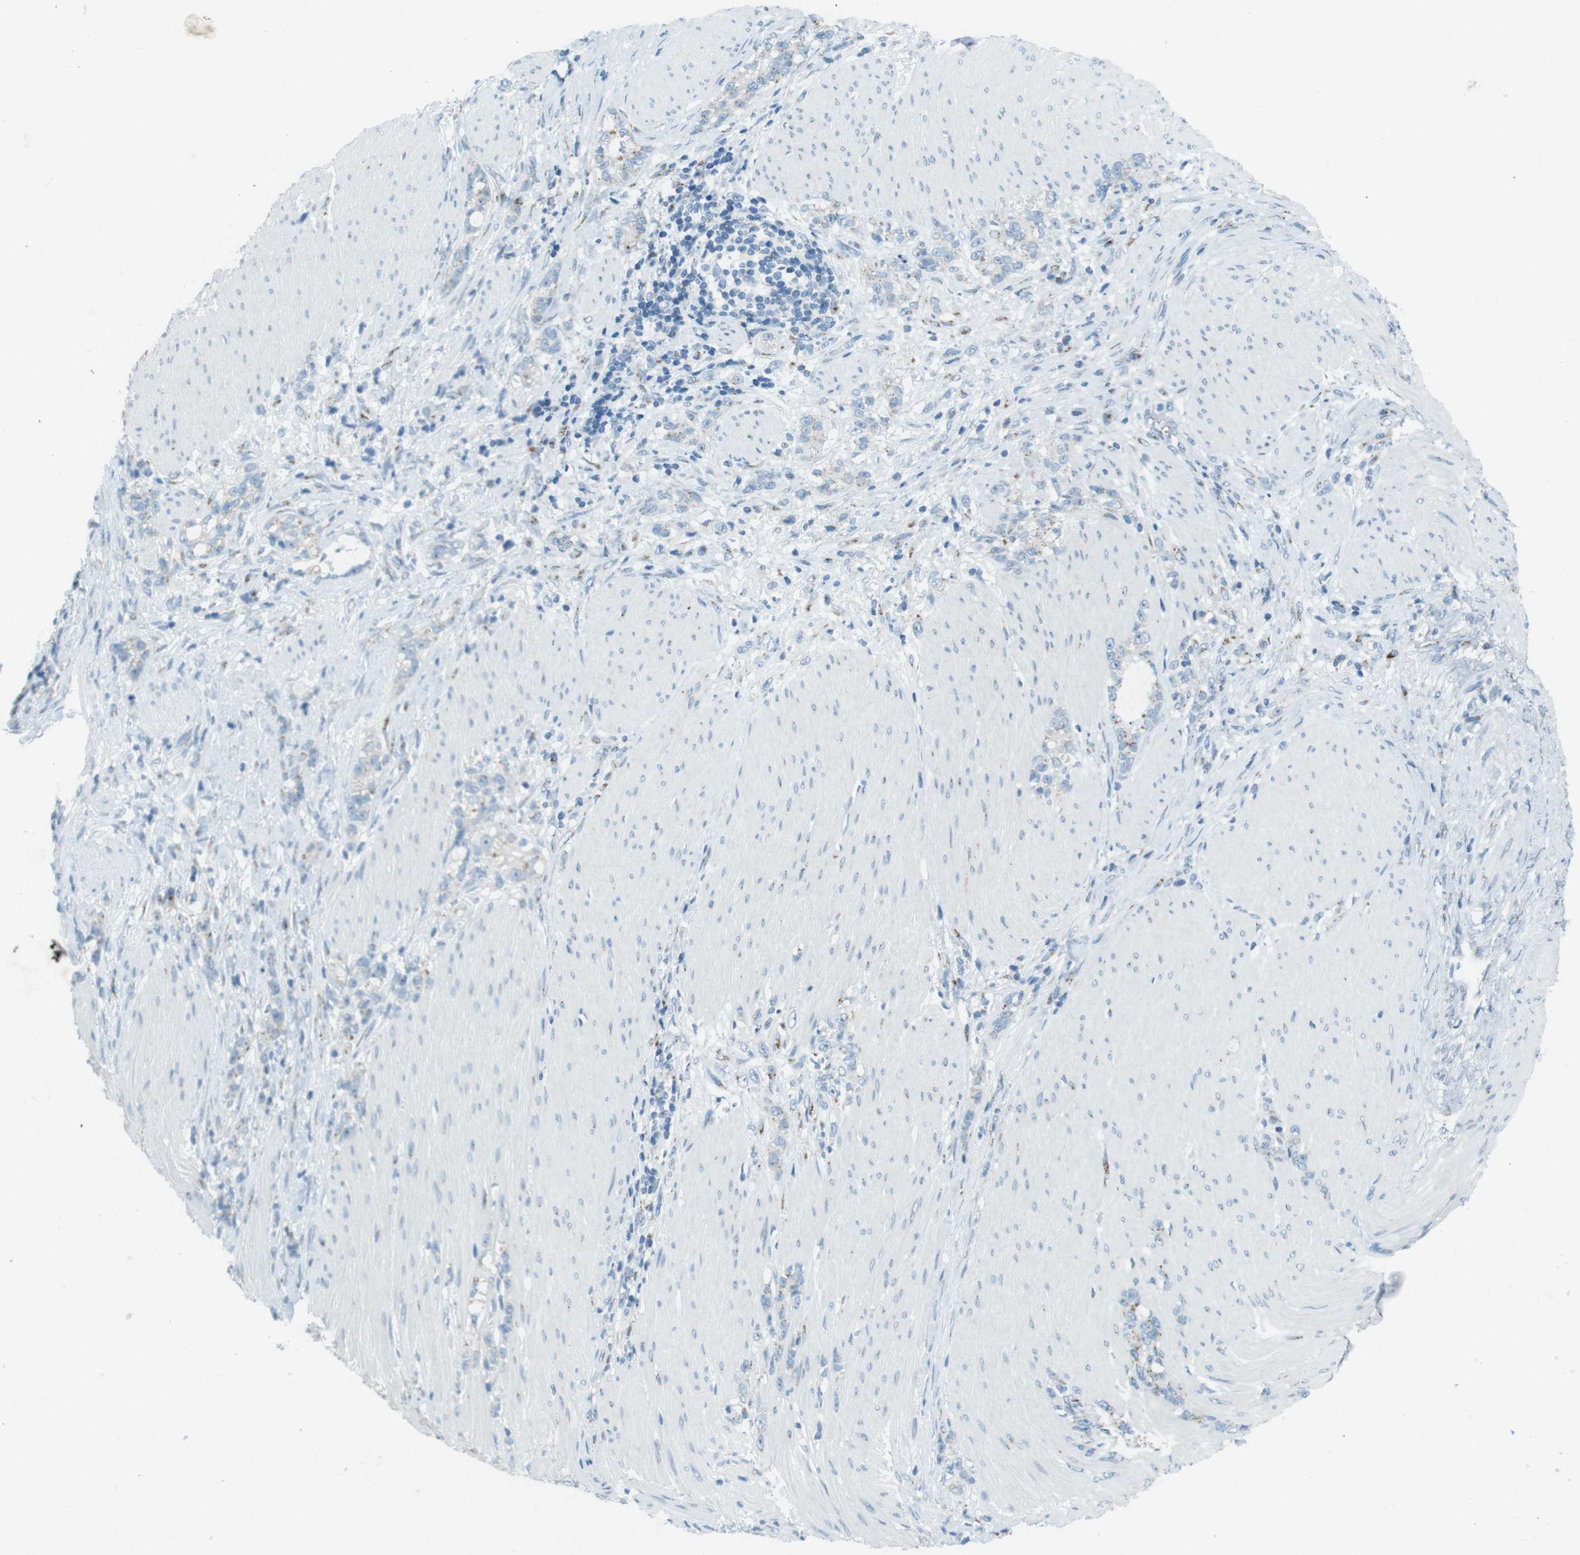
{"staining": {"intensity": "moderate", "quantity": "<25%", "location": "cytoplasmic/membranous"}, "tissue": "stomach cancer", "cell_type": "Tumor cells", "image_type": "cancer", "snomed": [{"axis": "morphology", "description": "Adenocarcinoma, NOS"}, {"axis": "topography", "description": "Stomach, lower"}], "caption": "DAB (3,3'-diaminobenzidine) immunohistochemical staining of stomach cancer (adenocarcinoma) shows moderate cytoplasmic/membranous protein positivity in about <25% of tumor cells. (DAB (3,3'-diaminobenzidine) IHC, brown staining for protein, blue staining for nuclei).", "gene": "TXNDC15", "patient": {"sex": "male", "age": 88}}